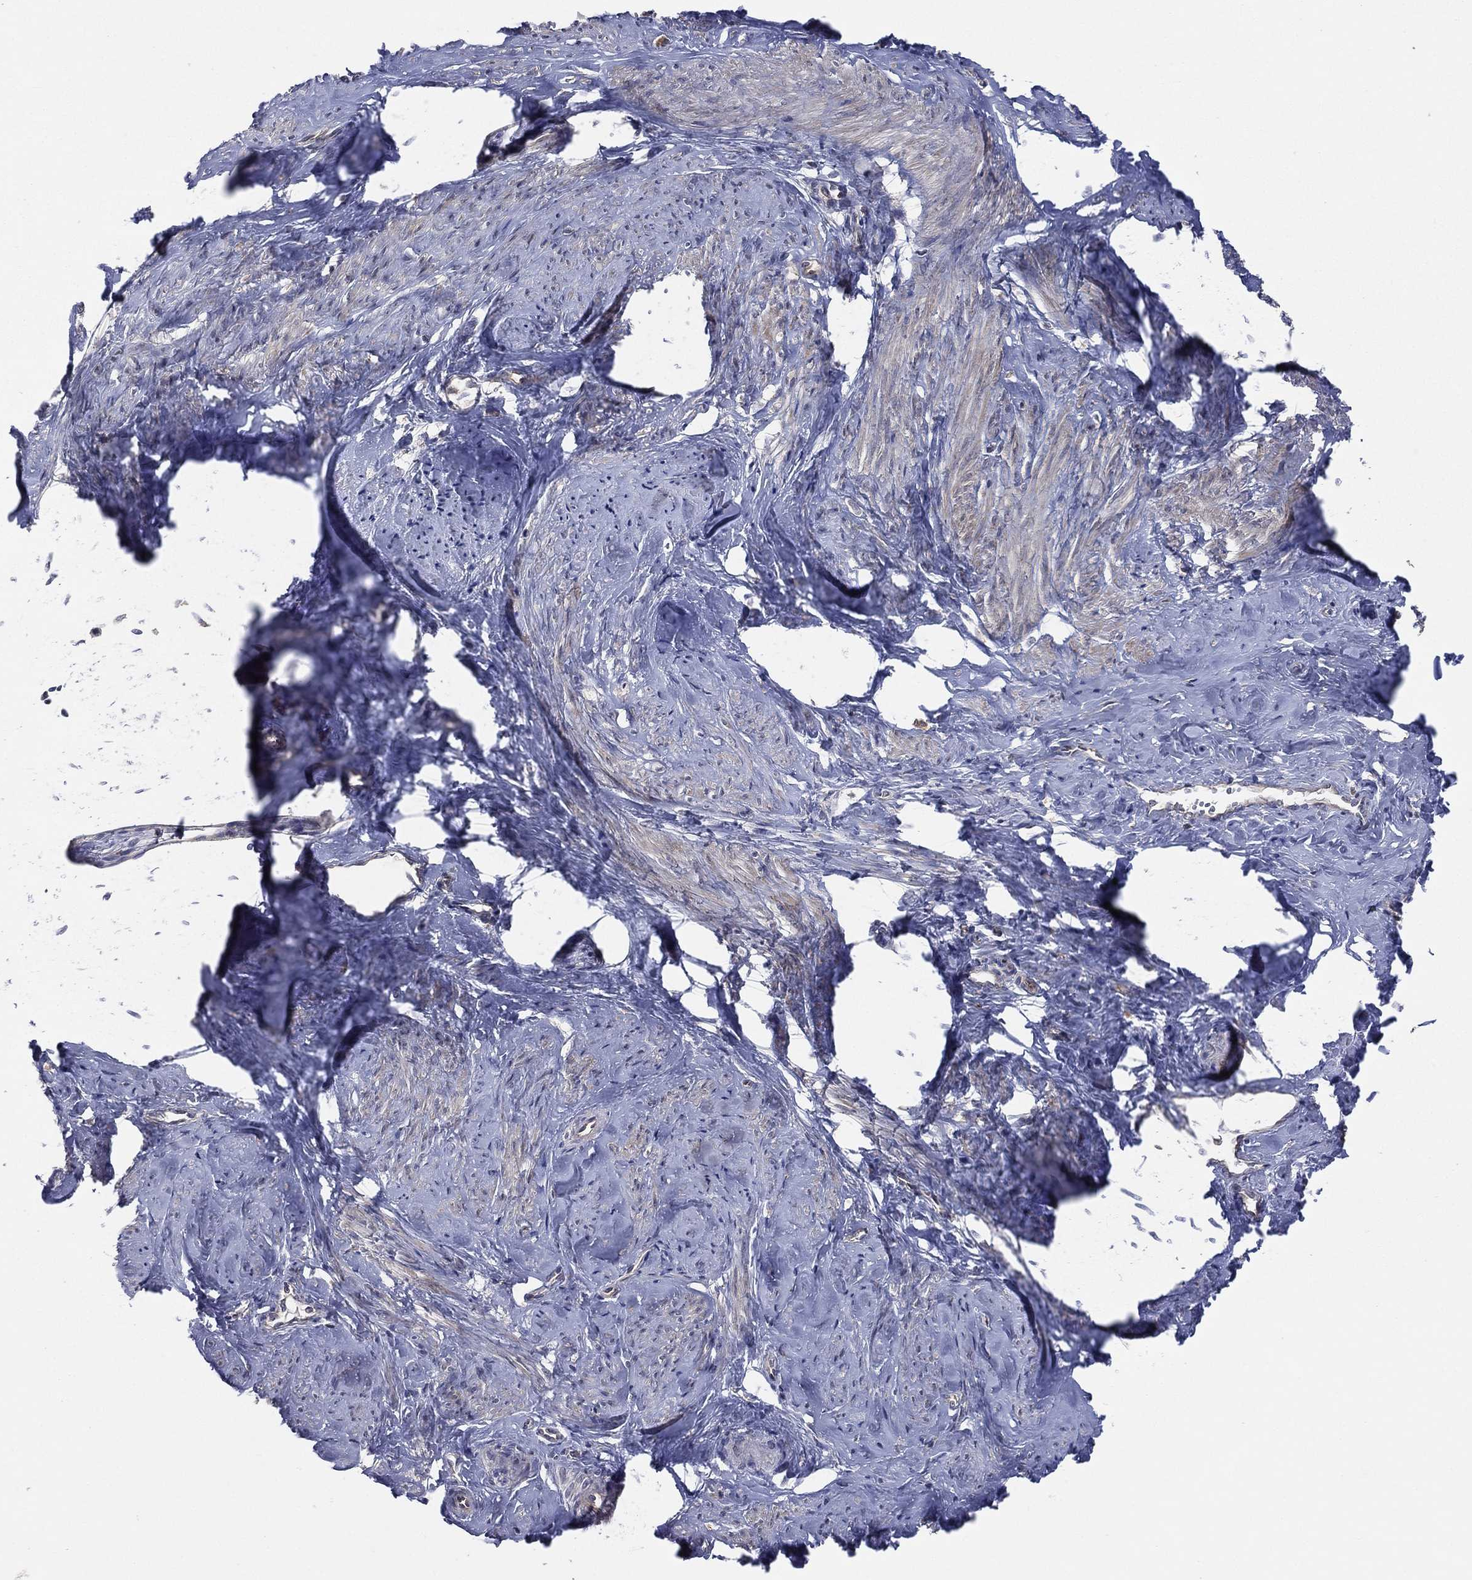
{"staining": {"intensity": "moderate", "quantity": "25%-75%", "location": "cytoplasmic/membranous"}, "tissue": "smooth muscle", "cell_type": "Smooth muscle cells", "image_type": "normal", "snomed": [{"axis": "morphology", "description": "Normal tissue, NOS"}, {"axis": "topography", "description": "Smooth muscle"}], "caption": "Immunohistochemical staining of benign smooth muscle displays moderate cytoplasmic/membranous protein staining in about 25%-75% of smooth muscle cells.", "gene": "C2orf76", "patient": {"sex": "female", "age": 48}}